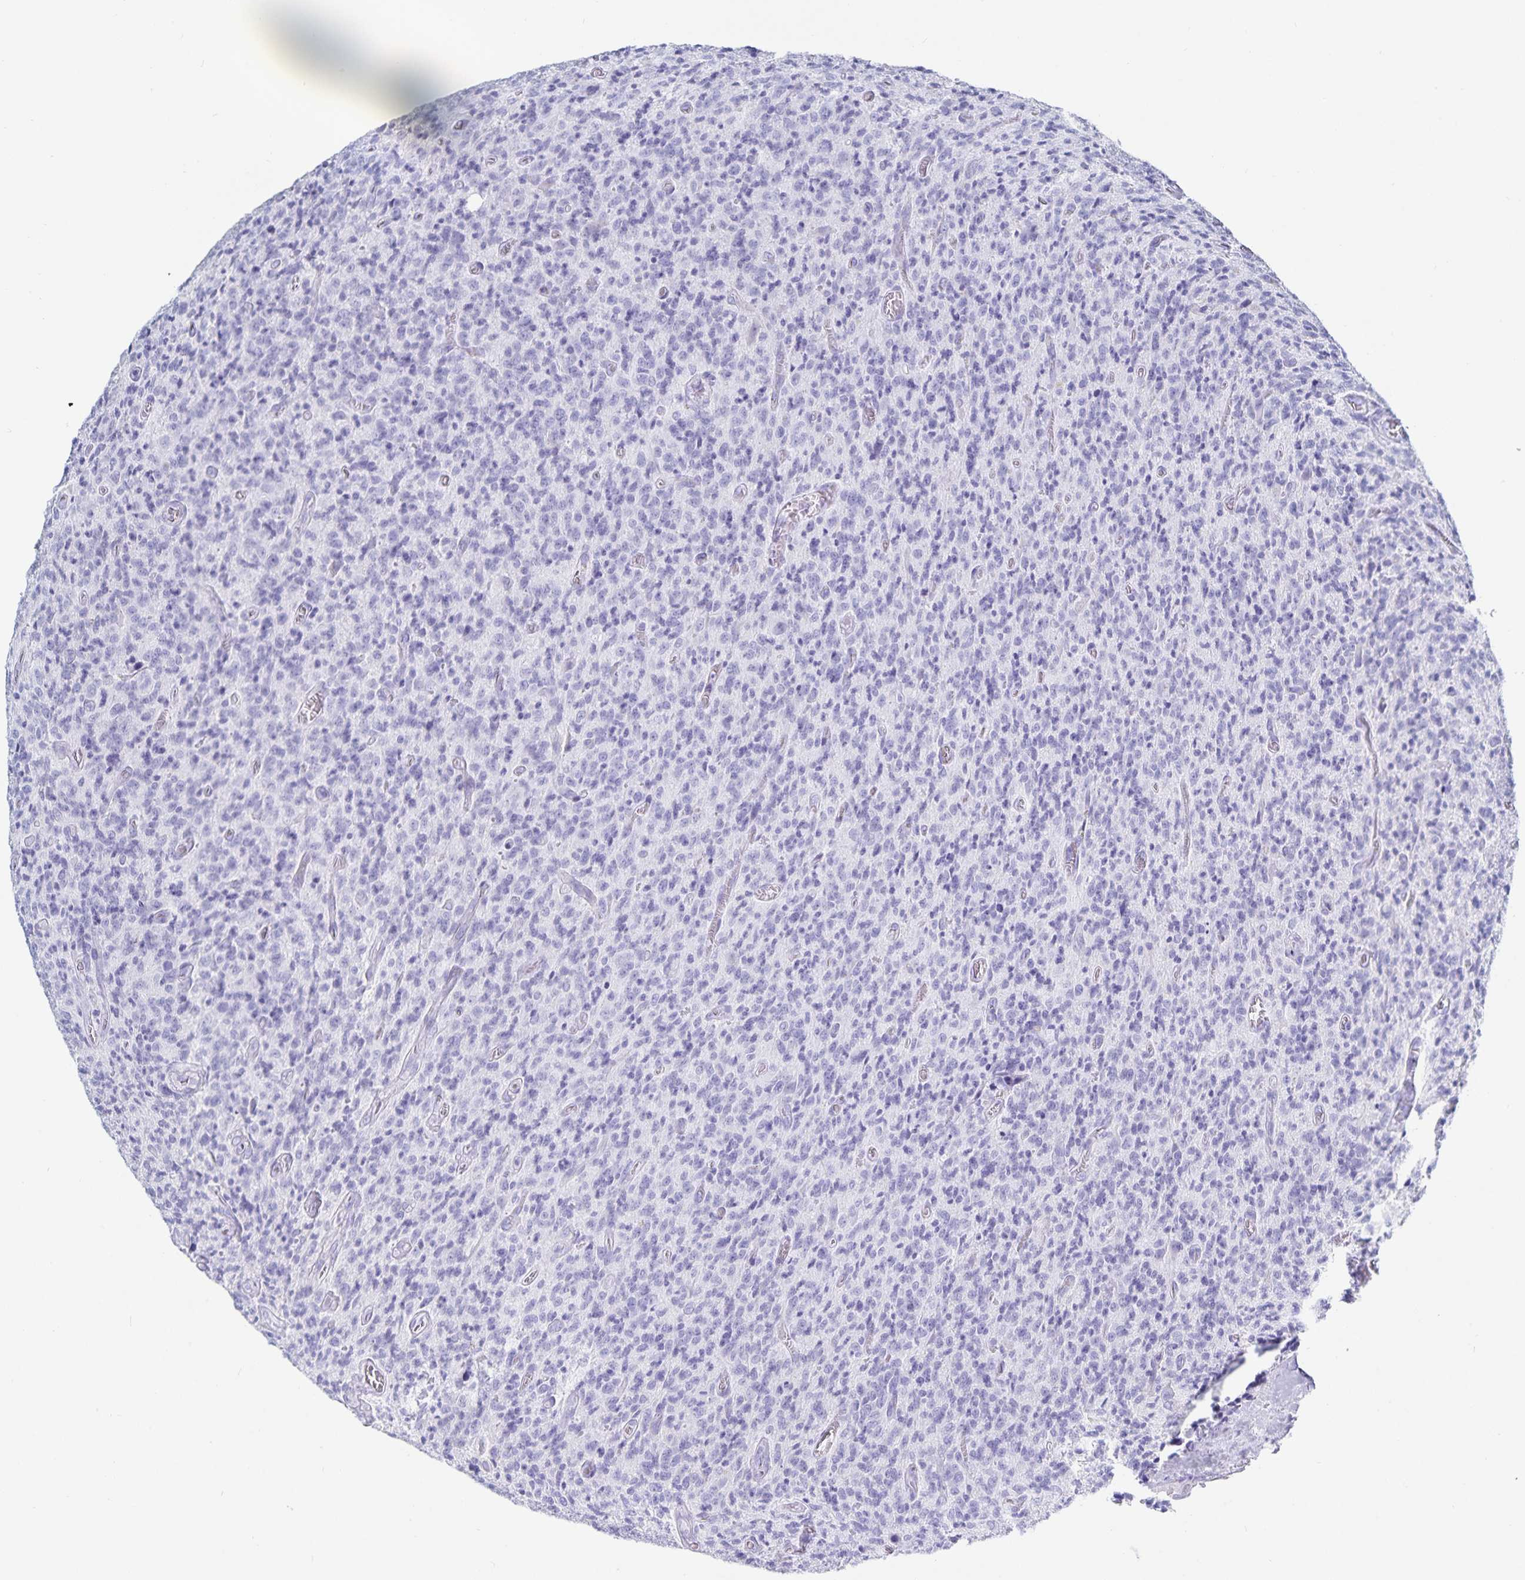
{"staining": {"intensity": "negative", "quantity": "none", "location": "none"}, "tissue": "glioma", "cell_type": "Tumor cells", "image_type": "cancer", "snomed": [{"axis": "morphology", "description": "Glioma, malignant, High grade"}, {"axis": "topography", "description": "Brain"}], "caption": "This photomicrograph is of malignant glioma (high-grade) stained with immunohistochemistry to label a protein in brown with the nuclei are counter-stained blue. There is no staining in tumor cells.", "gene": "C19orf73", "patient": {"sex": "male", "age": 76}}